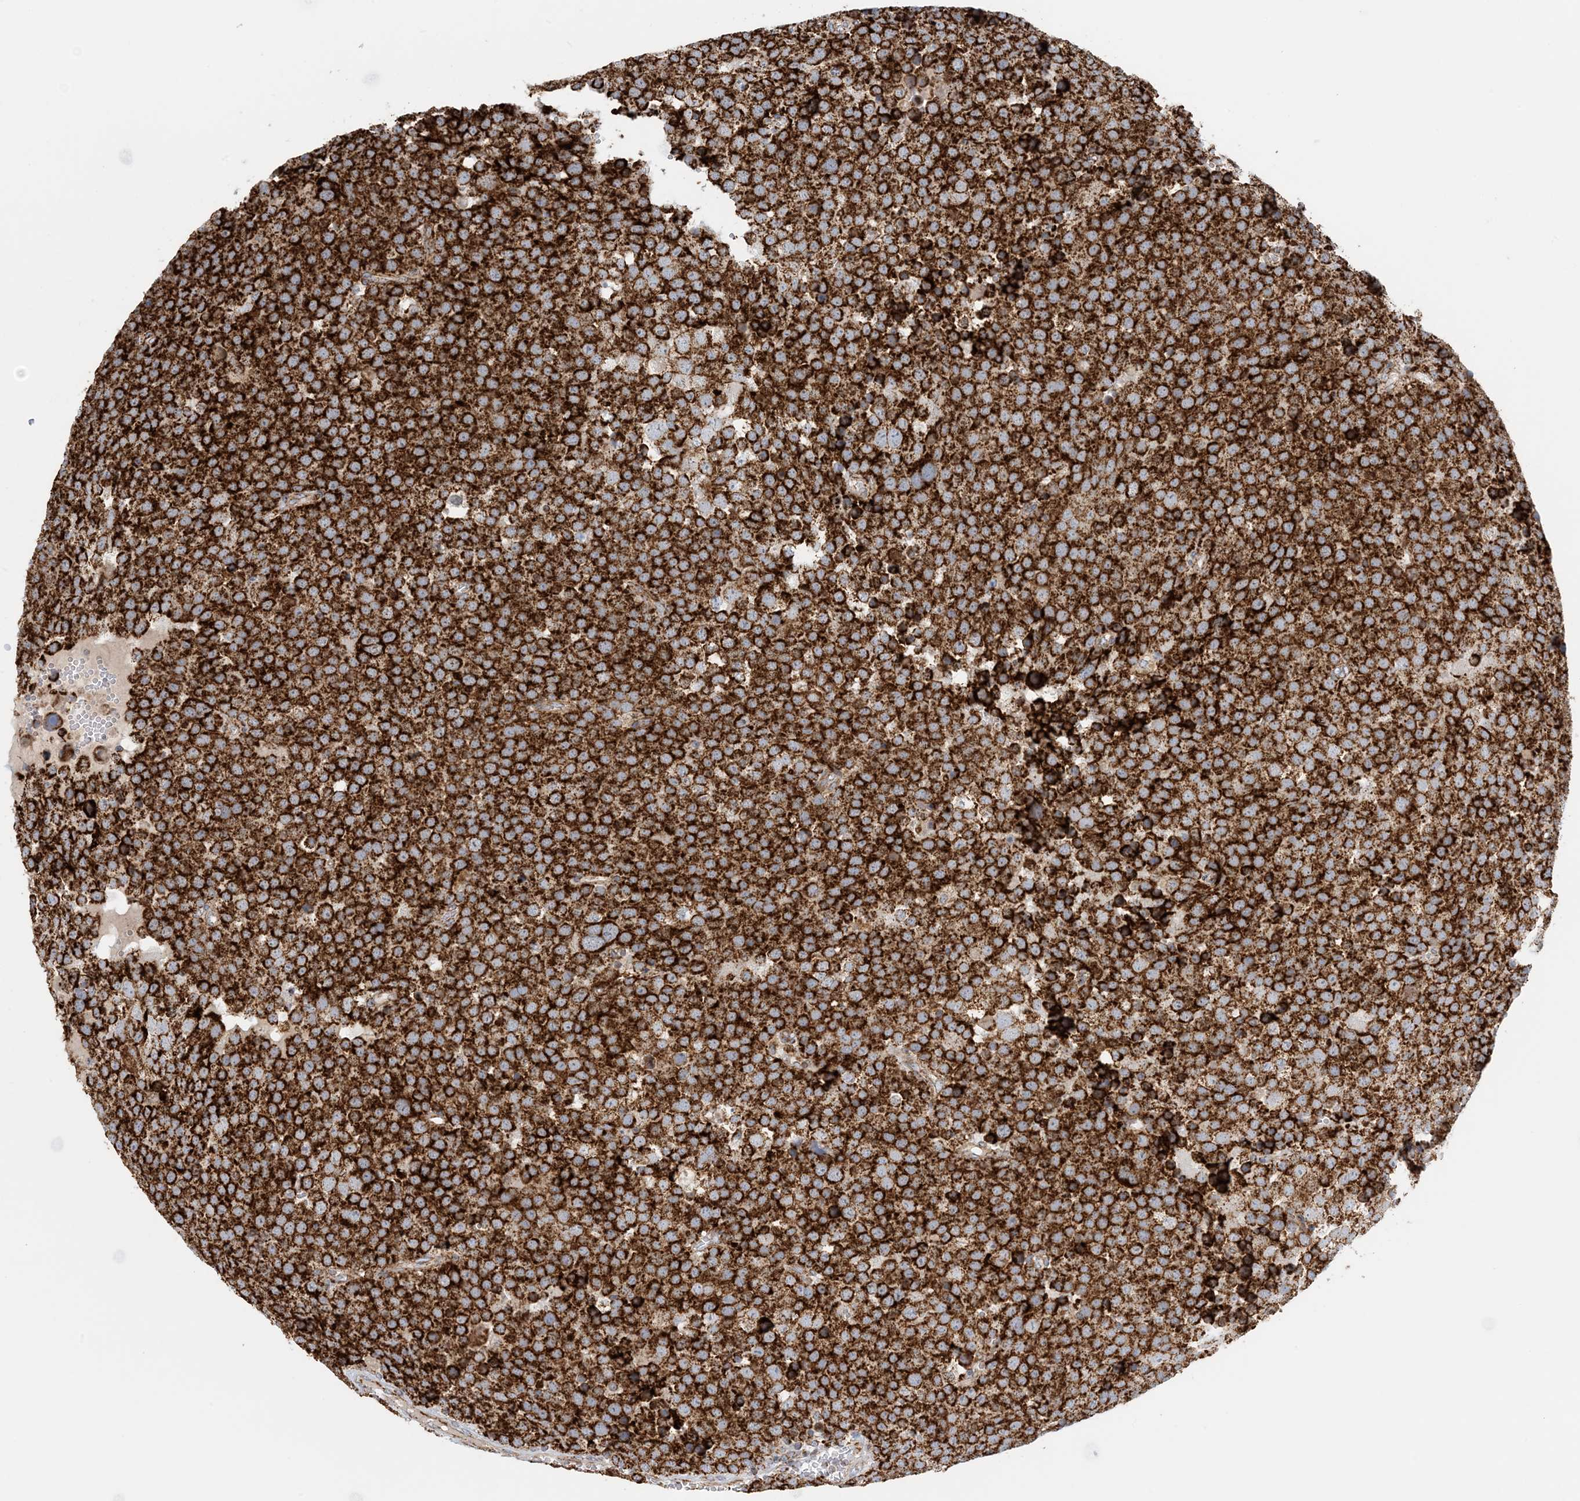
{"staining": {"intensity": "strong", "quantity": ">75%", "location": "cytoplasmic/membranous"}, "tissue": "testis cancer", "cell_type": "Tumor cells", "image_type": "cancer", "snomed": [{"axis": "morphology", "description": "Seminoma, NOS"}, {"axis": "topography", "description": "Testis"}], "caption": "A brown stain highlights strong cytoplasmic/membranous expression of a protein in seminoma (testis) tumor cells.", "gene": "COA3", "patient": {"sex": "male", "age": 71}}